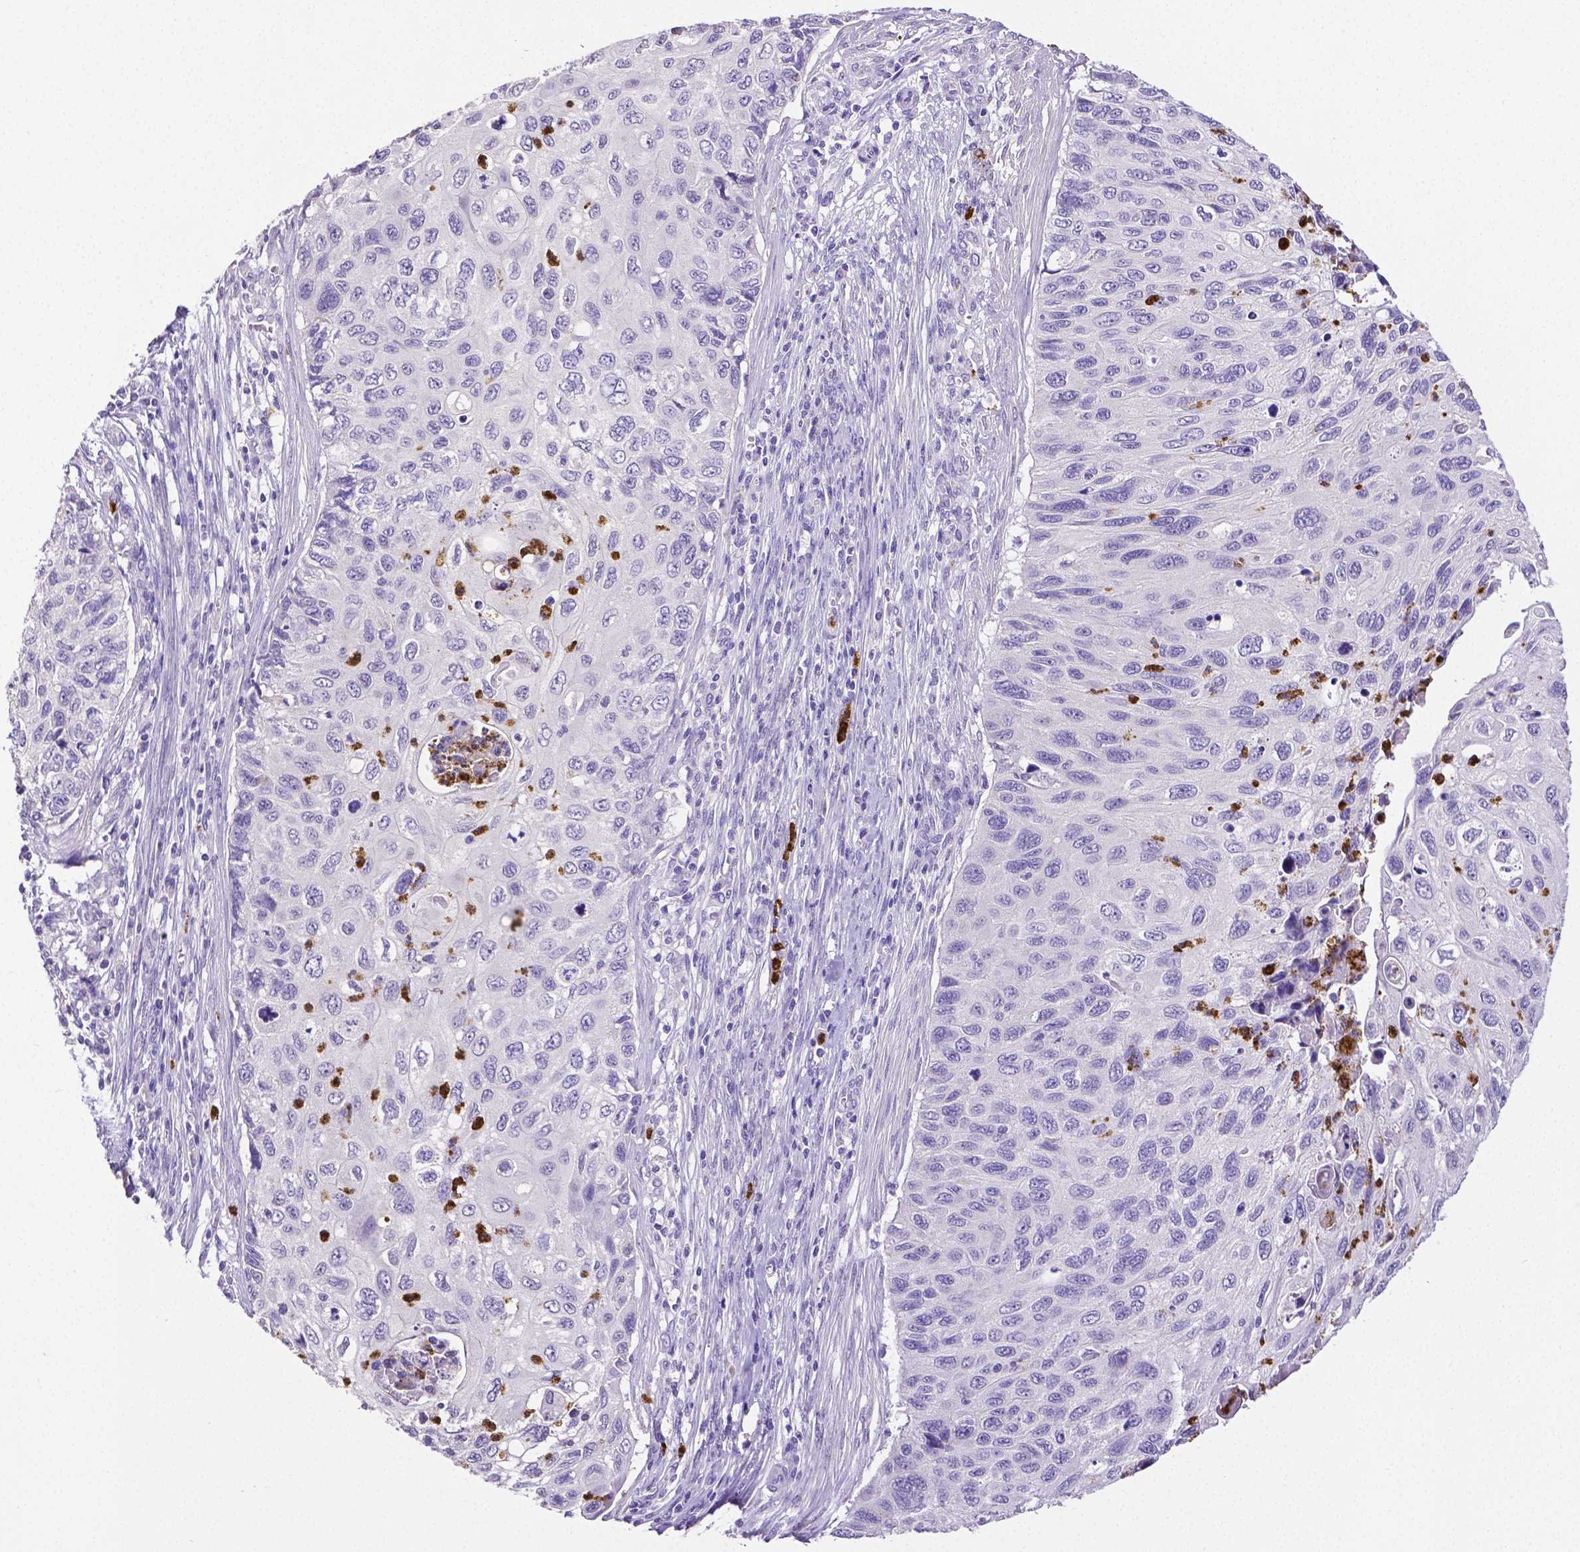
{"staining": {"intensity": "negative", "quantity": "none", "location": "none"}, "tissue": "cervical cancer", "cell_type": "Tumor cells", "image_type": "cancer", "snomed": [{"axis": "morphology", "description": "Squamous cell carcinoma, NOS"}, {"axis": "topography", "description": "Cervix"}], "caption": "High magnification brightfield microscopy of cervical cancer (squamous cell carcinoma) stained with DAB (brown) and counterstained with hematoxylin (blue): tumor cells show no significant positivity.", "gene": "MMP9", "patient": {"sex": "female", "age": 70}}